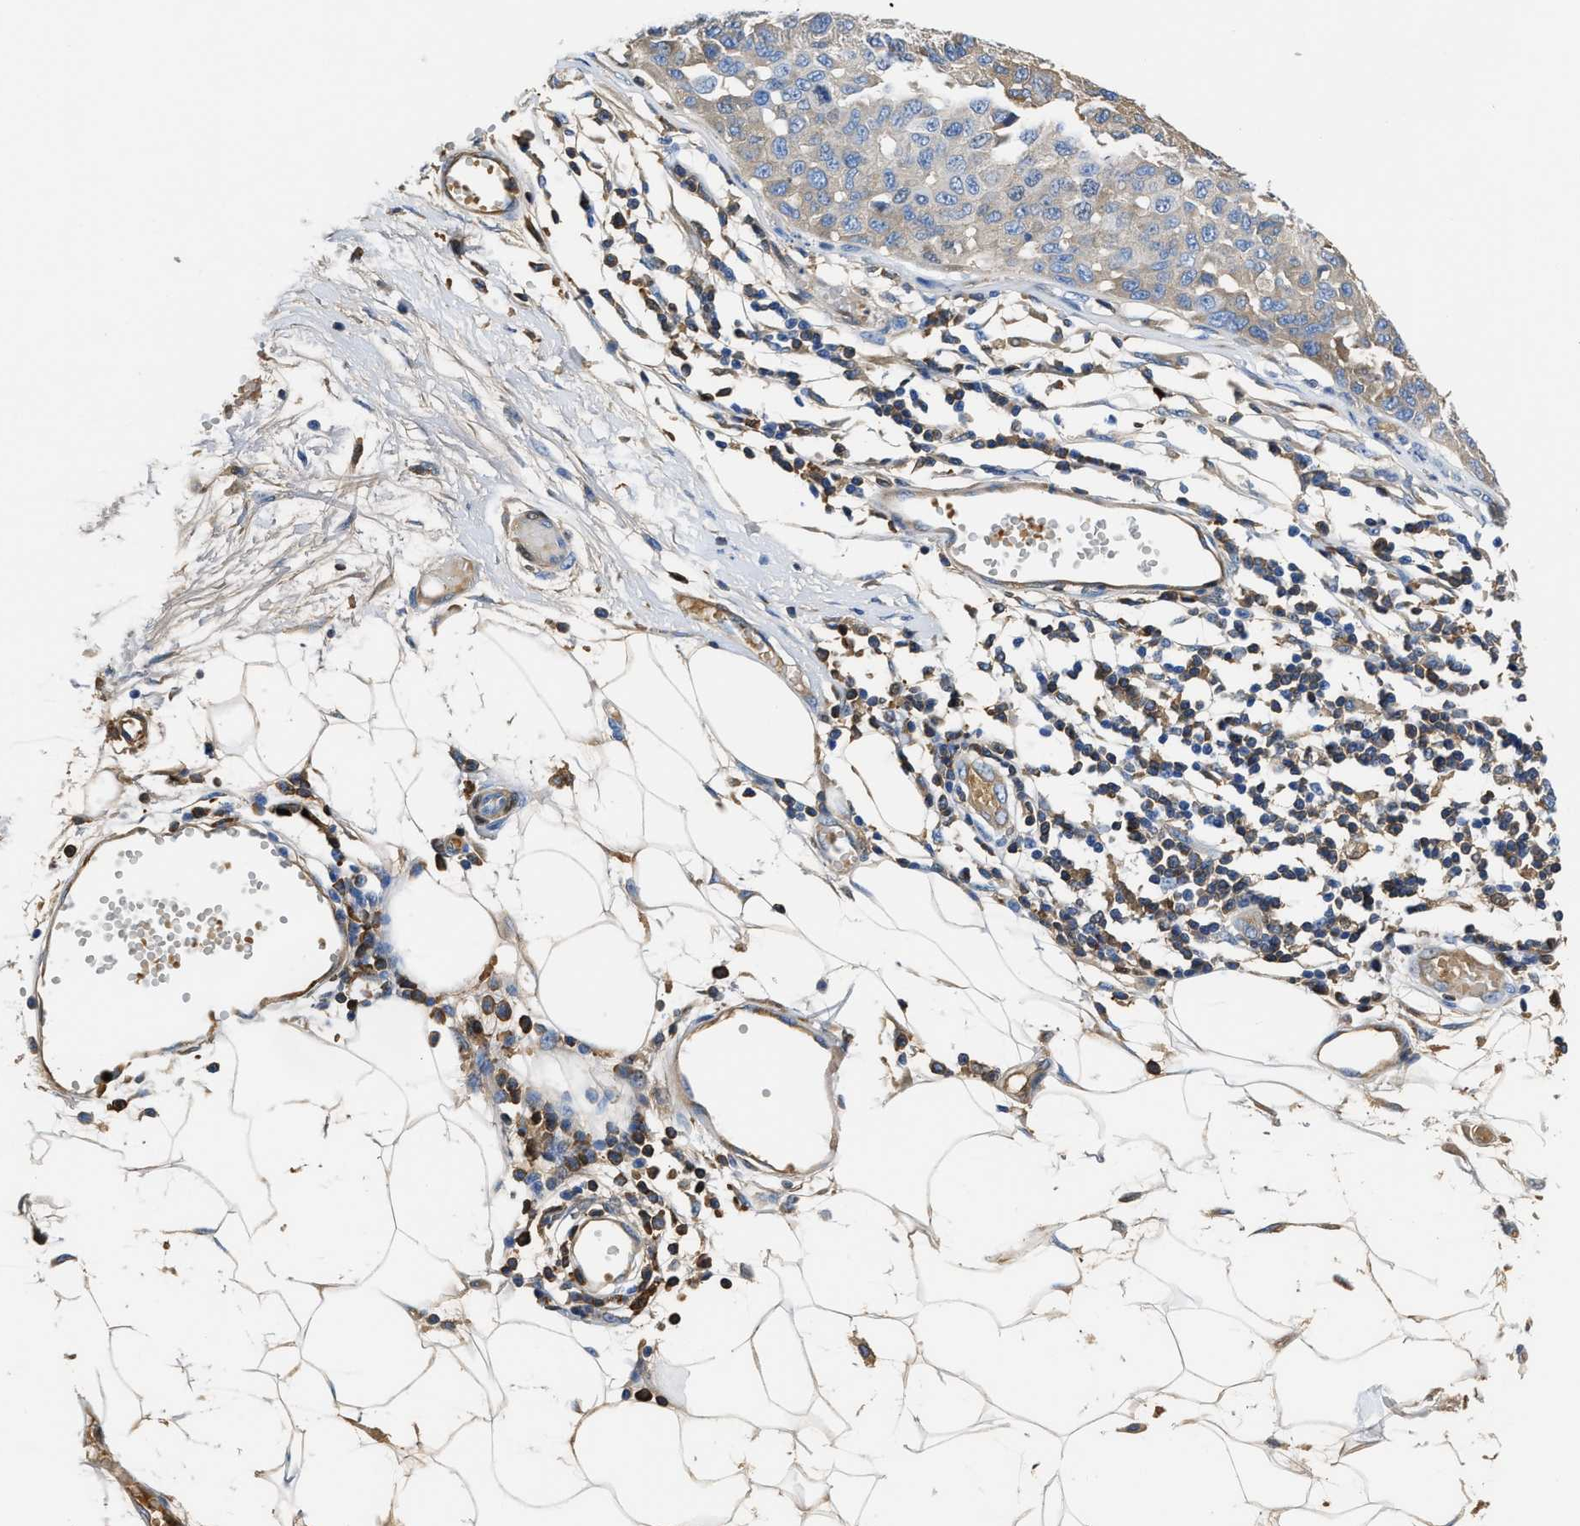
{"staining": {"intensity": "weak", "quantity": "<25%", "location": "cytoplasmic/membranous"}, "tissue": "melanoma", "cell_type": "Tumor cells", "image_type": "cancer", "snomed": [{"axis": "morphology", "description": "Normal tissue, NOS"}, {"axis": "morphology", "description": "Malignant melanoma, NOS"}, {"axis": "topography", "description": "Skin"}], "caption": "Immunohistochemistry (IHC) of human malignant melanoma displays no expression in tumor cells. (DAB IHC, high magnification).", "gene": "GC", "patient": {"sex": "male", "age": 62}}